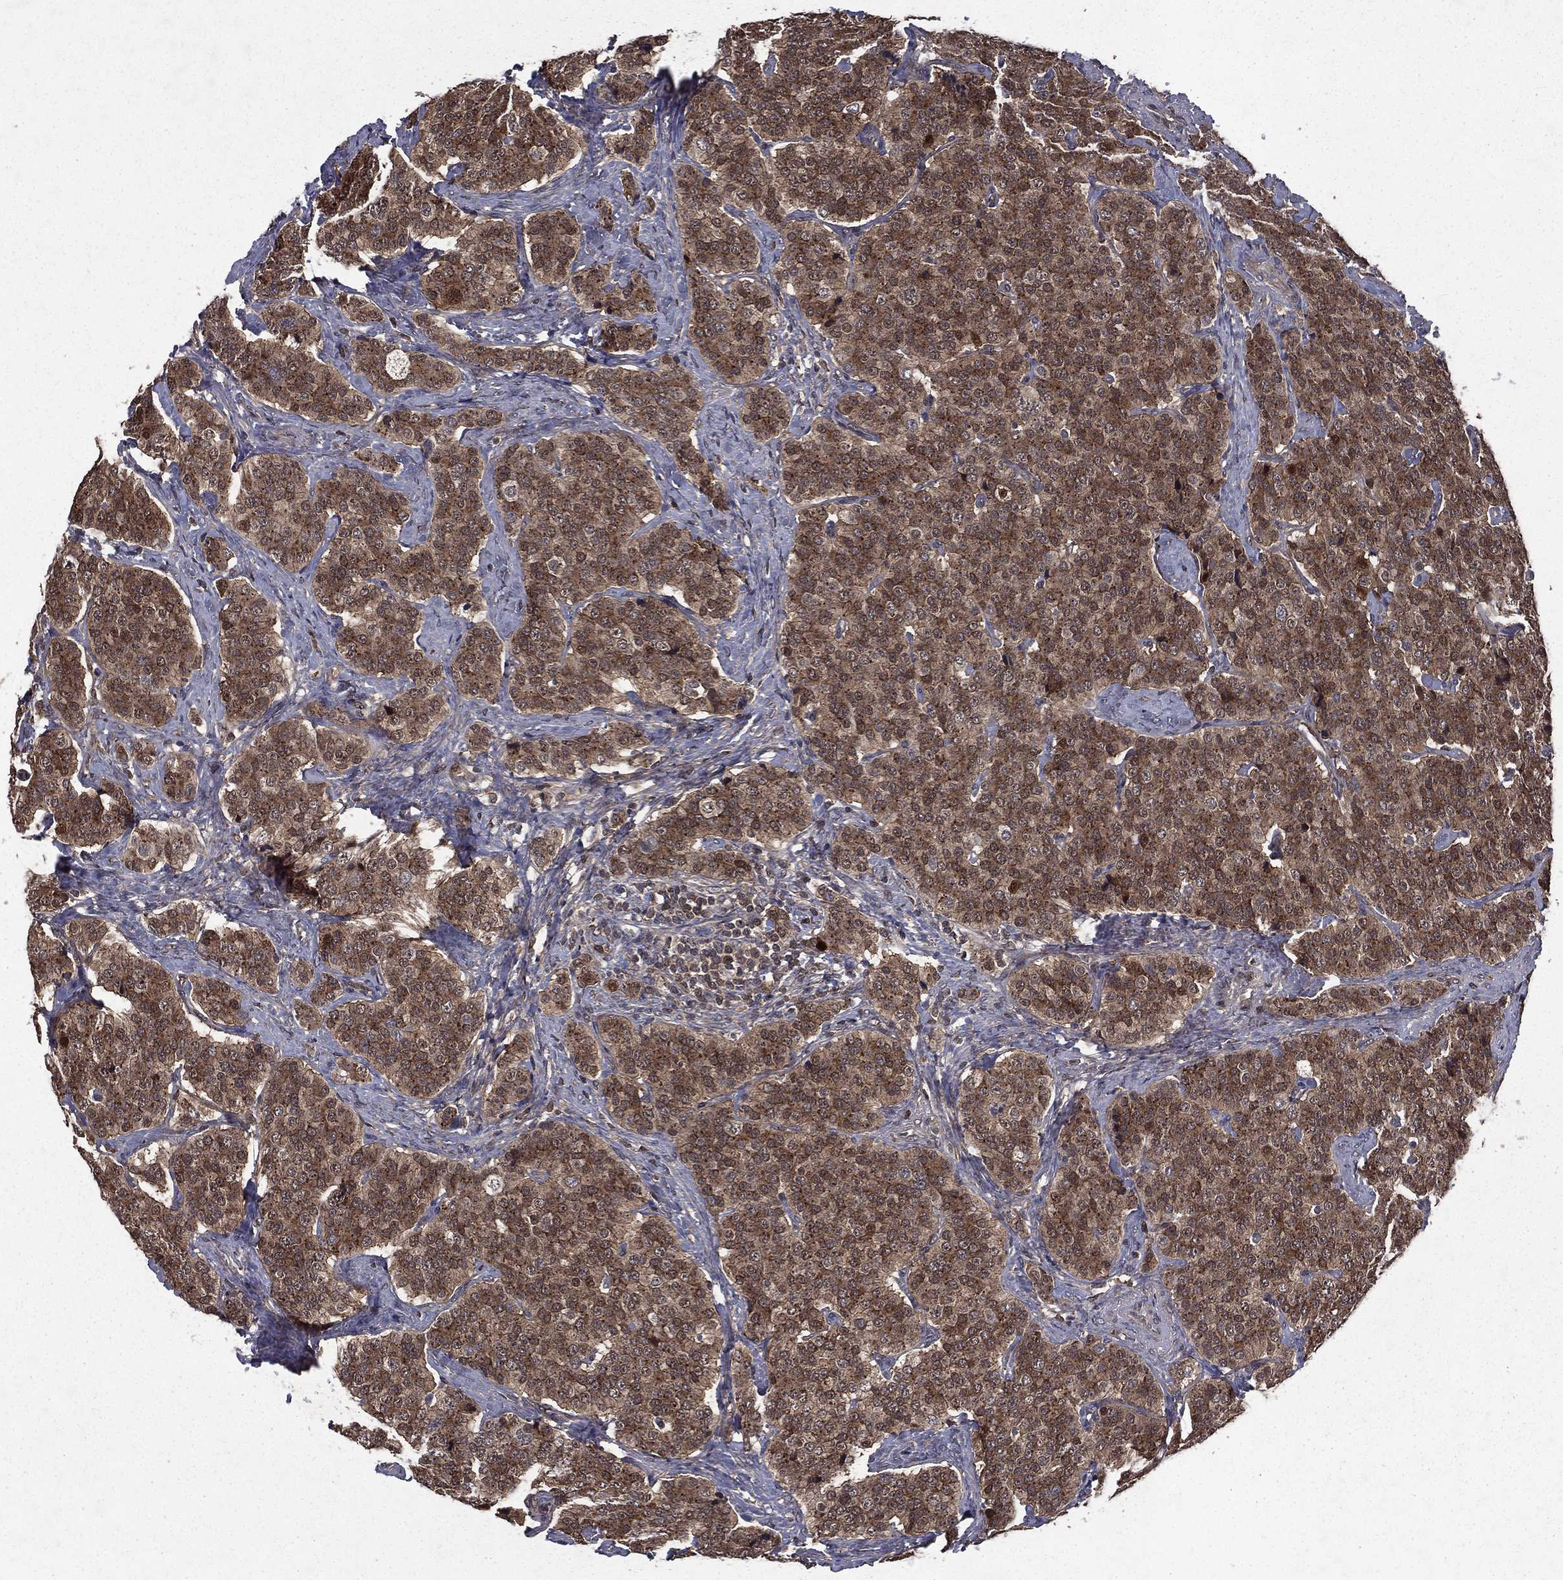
{"staining": {"intensity": "moderate", "quantity": ">75%", "location": "cytoplasmic/membranous"}, "tissue": "carcinoid", "cell_type": "Tumor cells", "image_type": "cancer", "snomed": [{"axis": "morphology", "description": "Carcinoid, malignant, NOS"}, {"axis": "topography", "description": "Small intestine"}], "caption": "The photomicrograph displays a brown stain indicating the presence of a protein in the cytoplasmic/membranous of tumor cells in carcinoid. (Brightfield microscopy of DAB IHC at high magnification).", "gene": "FGD1", "patient": {"sex": "female", "age": 58}}